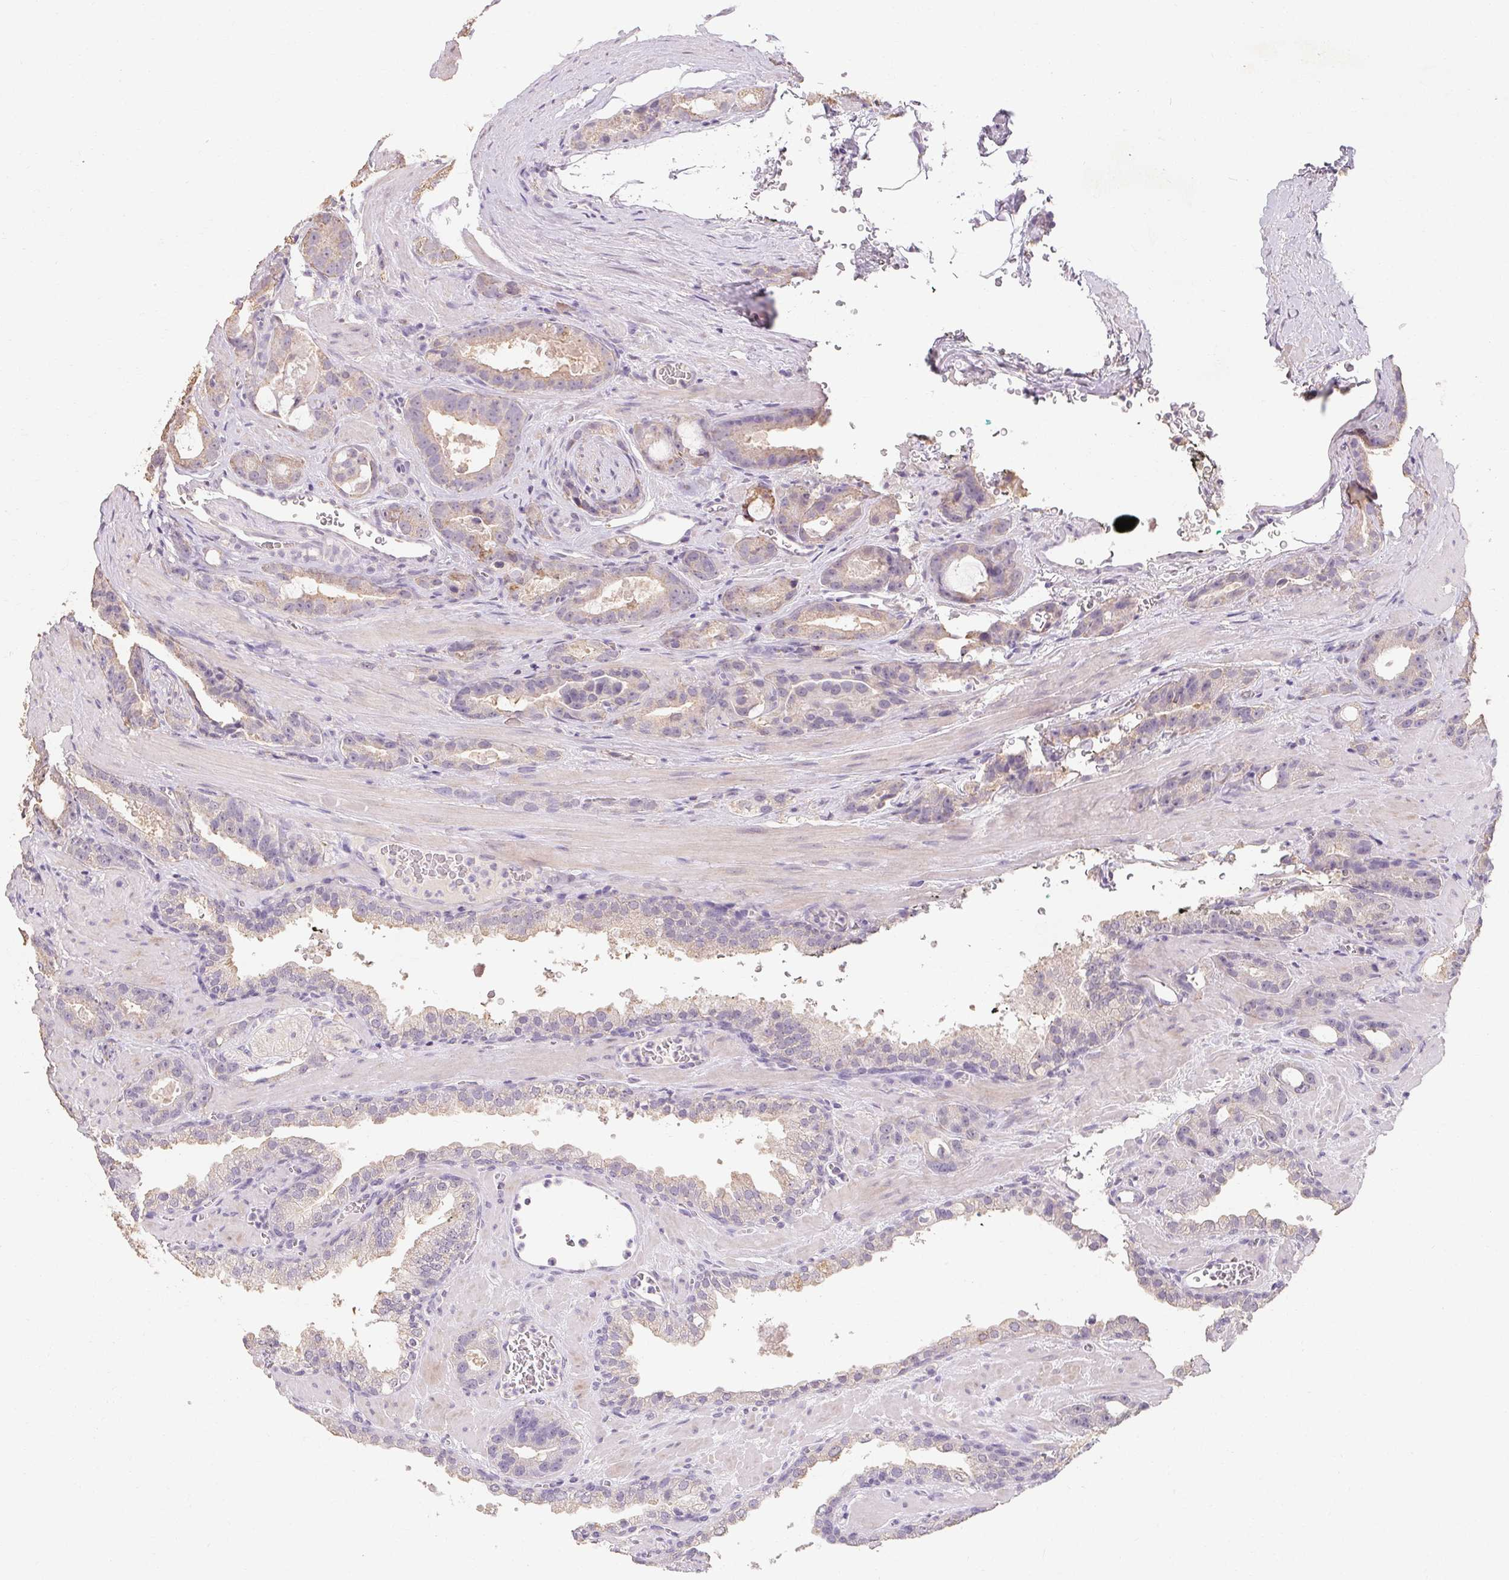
{"staining": {"intensity": "weak", "quantity": "<25%", "location": "cytoplasmic/membranous"}, "tissue": "prostate cancer", "cell_type": "Tumor cells", "image_type": "cancer", "snomed": [{"axis": "morphology", "description": "Adenocarcinoma, High grade"}, {"axis": "topography", "description": "Prostate"}], "caption": "A high-resolution histopathology image shows IHC staining of prostate adenocarcinoma (high-grade), which shows no significant expression in tumor cells.", "gene": "MAP7D2", "patient": {"sex": "male", "age": 65}}